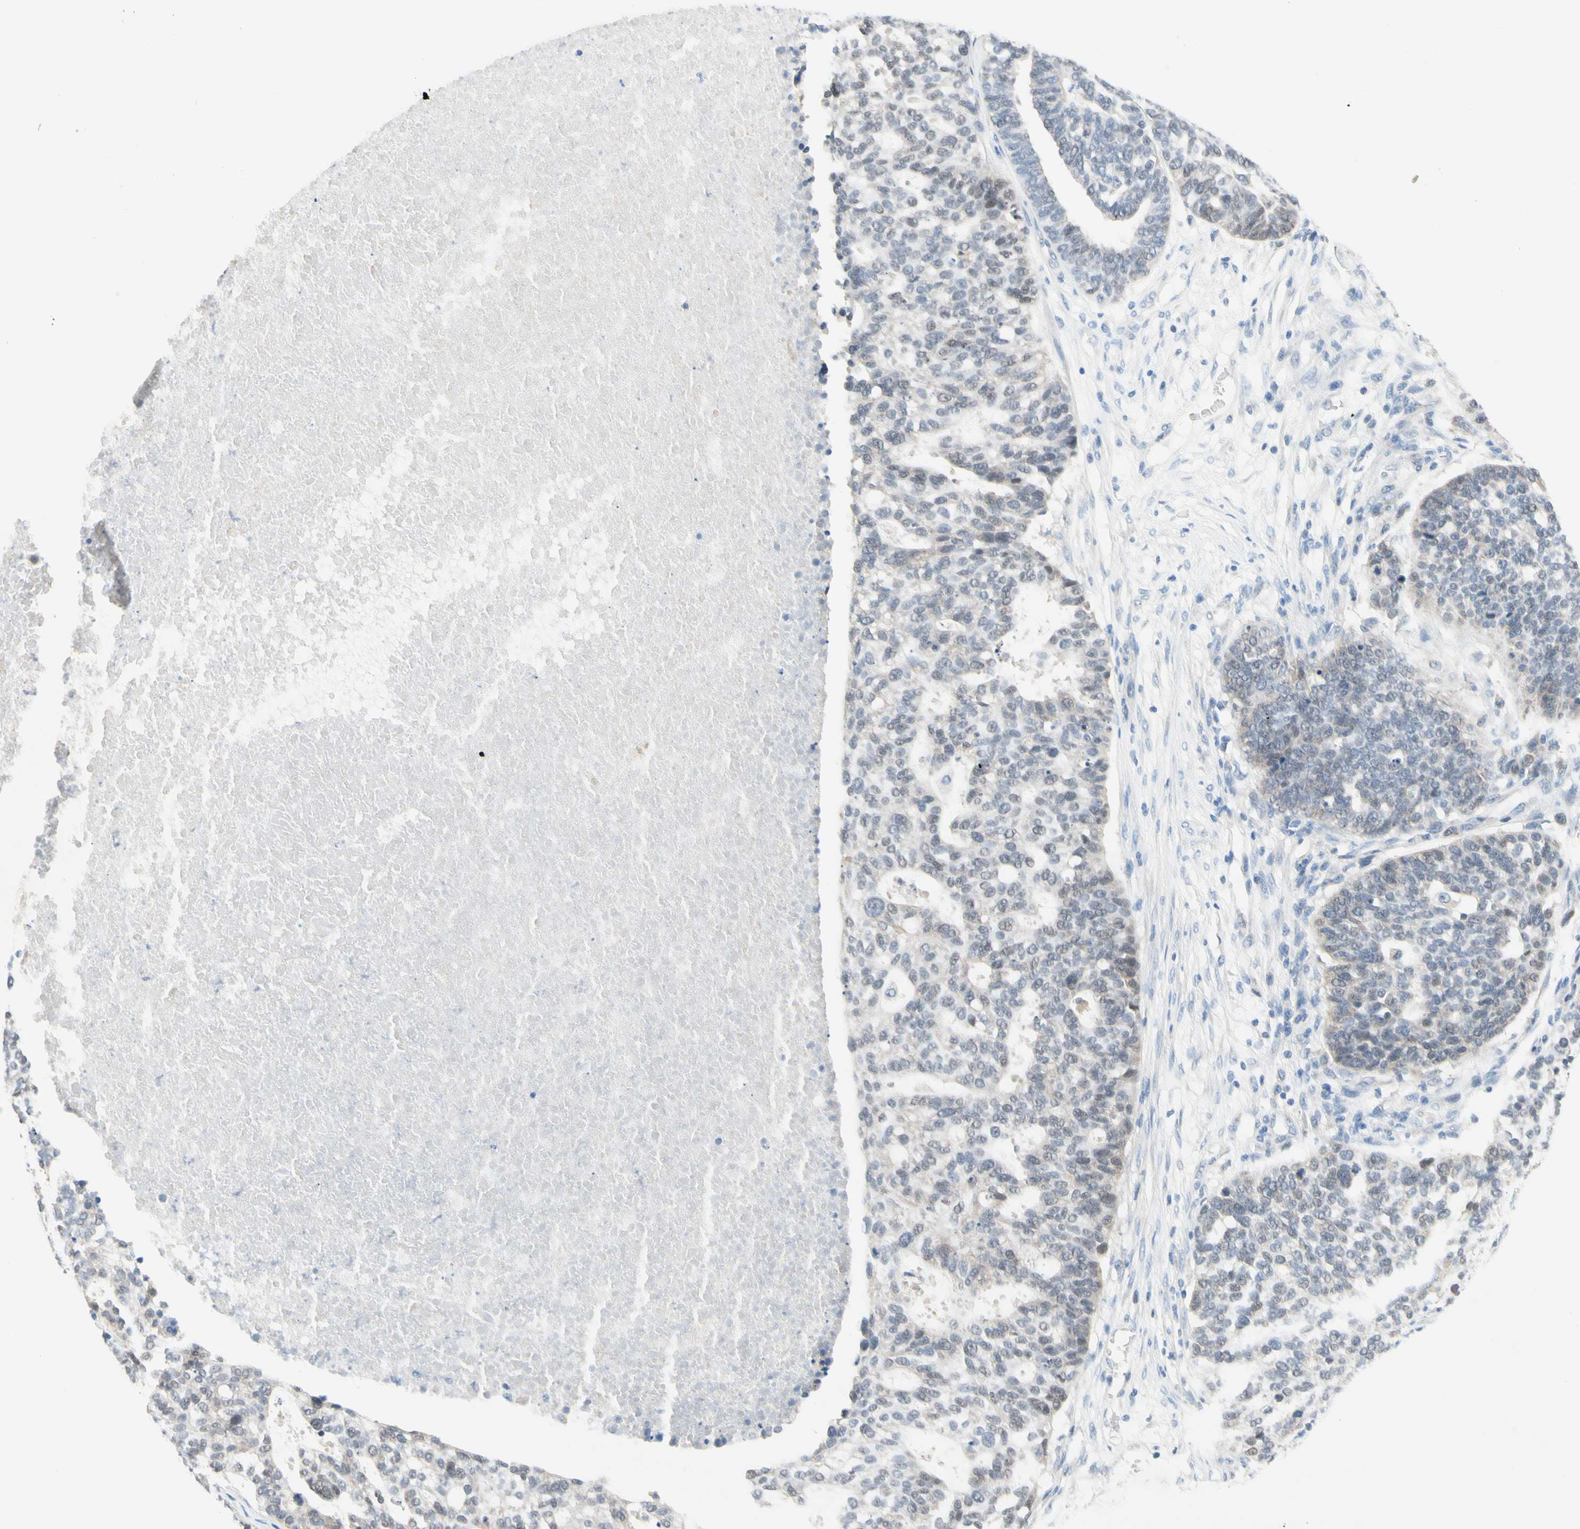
{"staining": {"intensity": "weak", "quantity": "25%-75%", "location": "cytoplasmic/membranous"}, "tissue": "ovarian cancer", "cell_type": "Tumor cells", "image_type": "cancer", "snomed": [{"axis": "morphology", "description": "Cystadenocarcinoma, serous, NOS"}, {"axis": "topography", "description": "Ovary"}], "caption": "Immunohistochemical staining of serous cystadenocarcinoma (ovarian) shows weak cytoplasmic/membranous protein expression in about 25%-75% of tumor cells.", "gene": "MFF", "patient": {"sex": "female", "age": 59}}